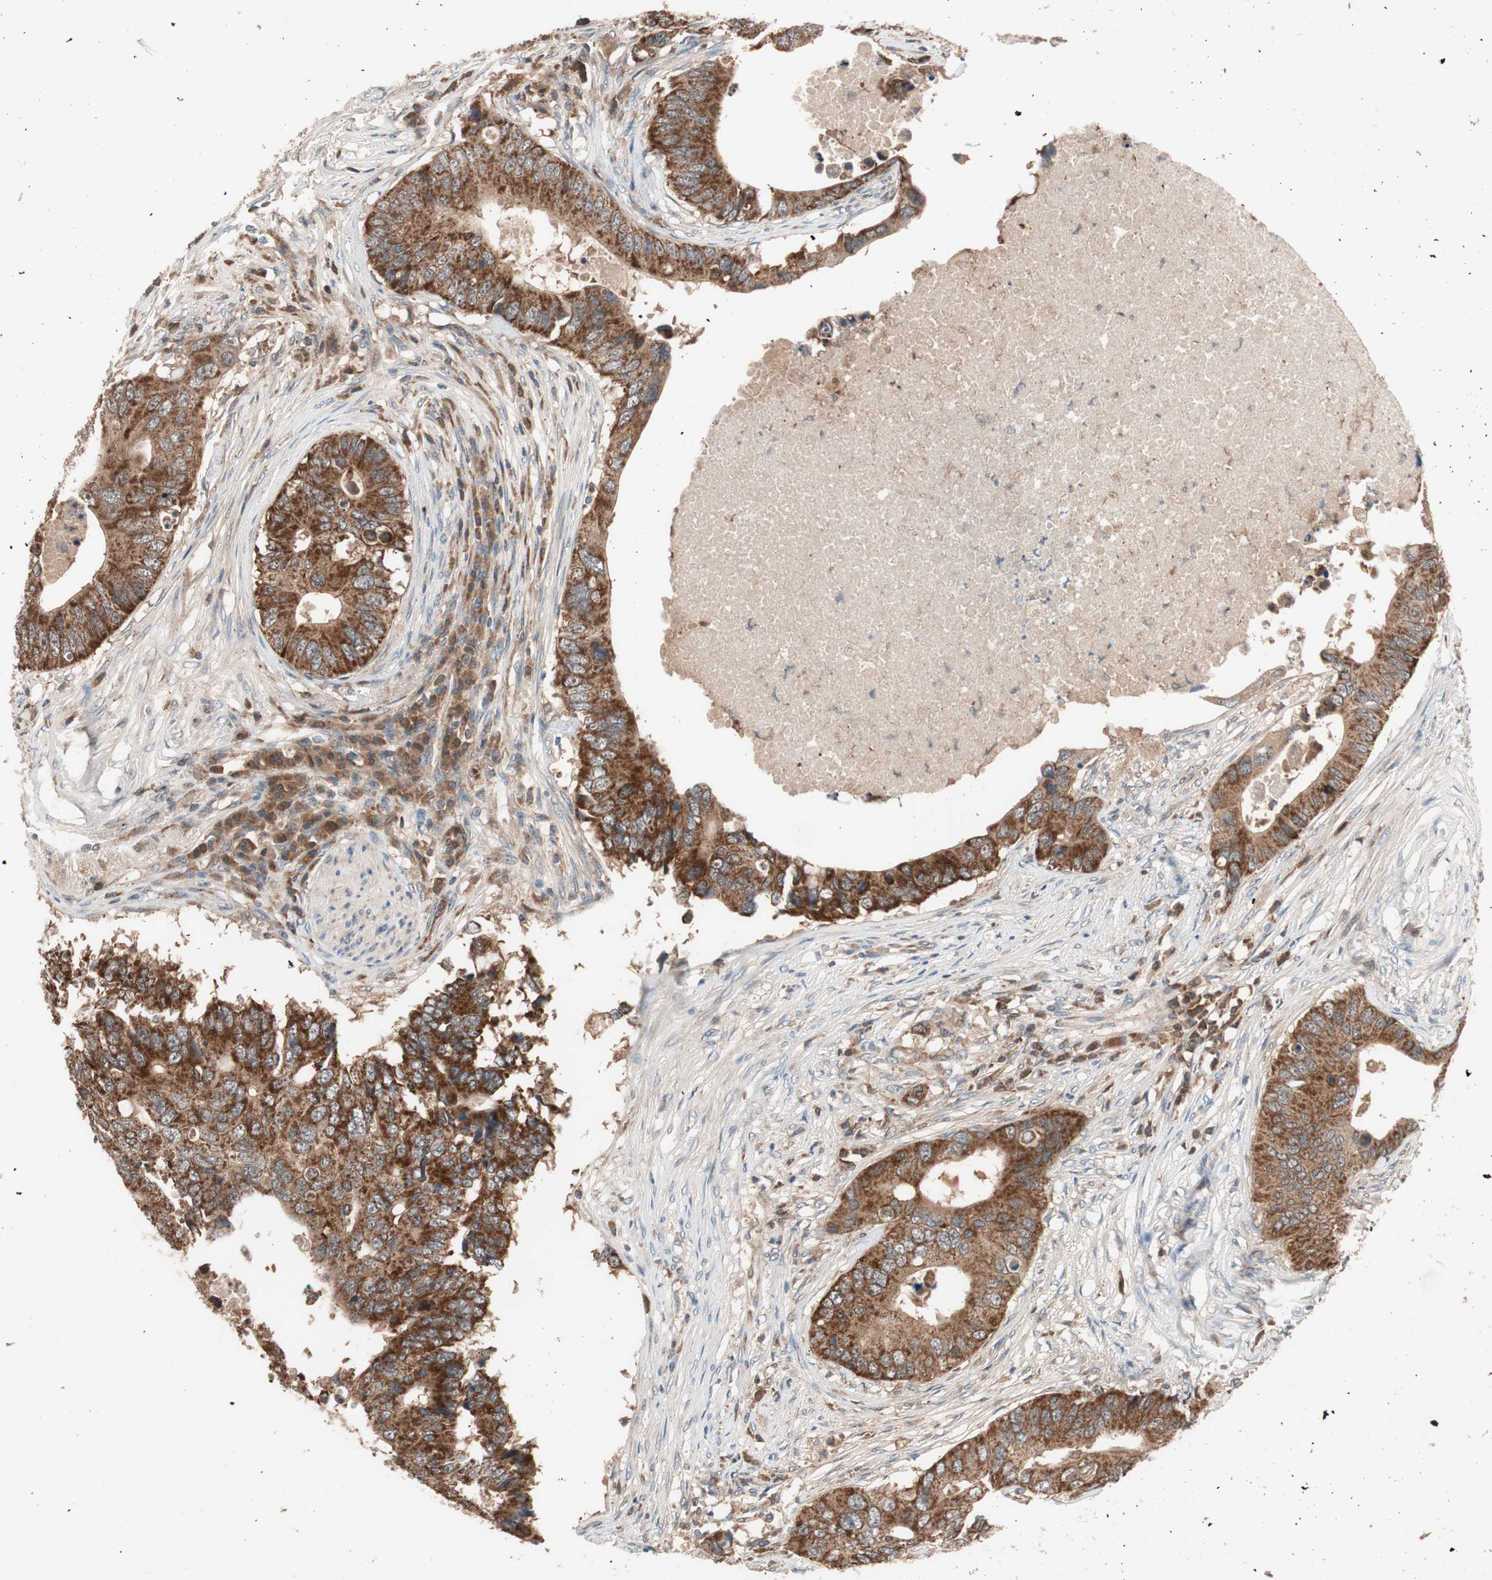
{"staining": {"intensity": "strong", "quantity": ">75%", "location": "cytoplasmic/membranous"}, "tissue": "colorectal cancer", "cell_type": "Tumor cells", "image_type": "cancer", "snomed": [{"axis": "morphology", "description": "Adenocarcinoma, NOS"}, {"axis": "topography", "description": "Colon"}], "caption": "The histopathology image reveals staining of colorectal cancer (adenocarcinoma), revealing strong cytoplasmic/membranous protein expression (brown color) within tumor cells. (Stains: DAB (3,3'-diaminobenzidine) in brown, nuclei in blue, Microscopy: brightfield microscopy at high magnification).", "gene": "HMBS", "patient": {"sex": "male", "age": 71}}